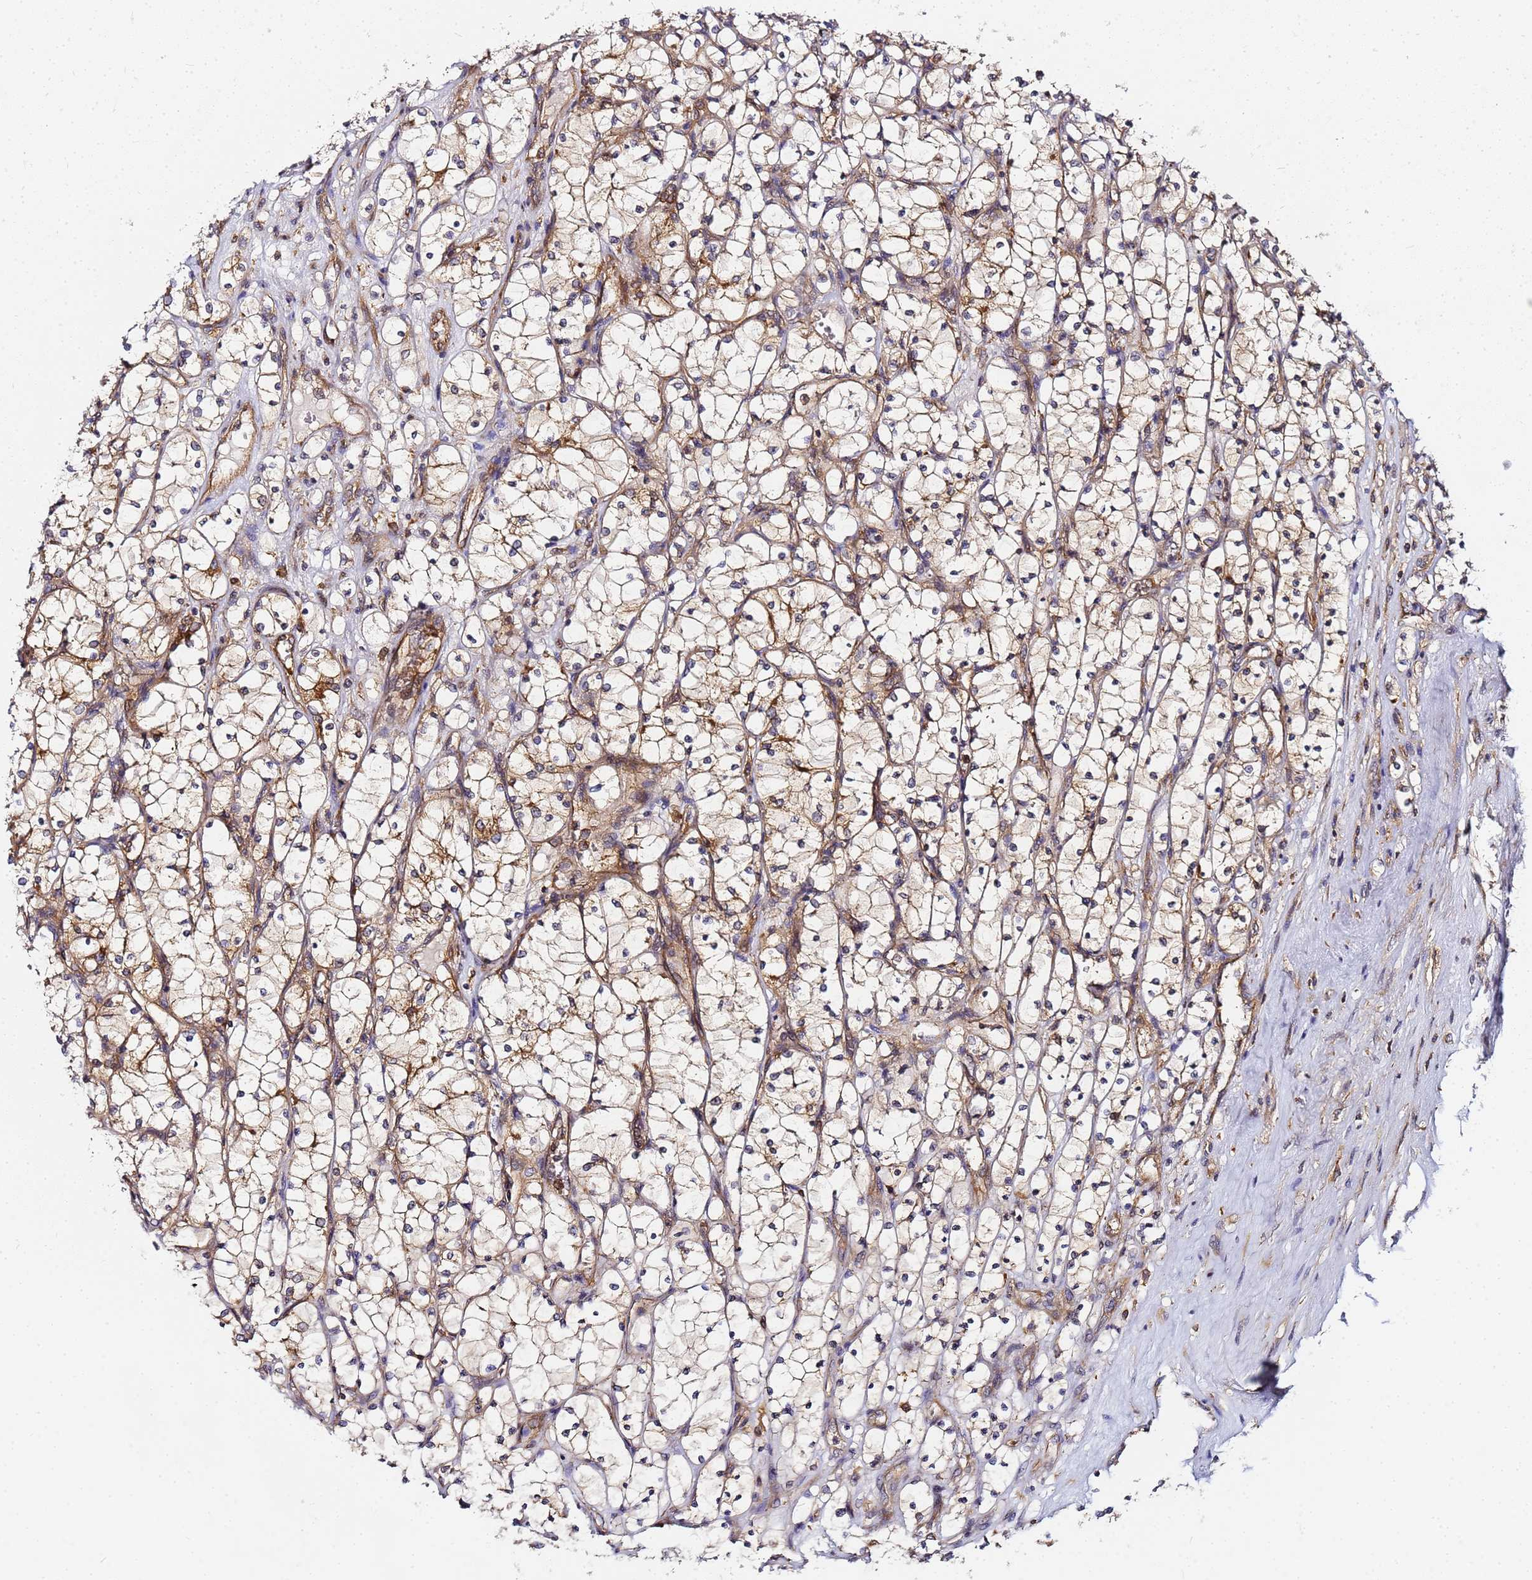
{"staining": {"intensity": "moderate", "quantity": ">75%", "location": "cytoplasmic/membranous"}, "tissue": "renal cancer", "cell_type": "Tumor cells", "image_type": "cancer", "snomed": [{"axis": "morphology", "description": "Adenocarcinoma, NOS"}, {"axis": "topography", "description": "Kidney"}], "caption": "High-power microscopy captured an immunohistochemistry photomicrograph of renal adenocarcinoma, revealing moderate cytoplasmic/membranous positivity in about >75% of tumor cells.", "gene": "CHM", "patient": {"sex": "female", "age": 69}}